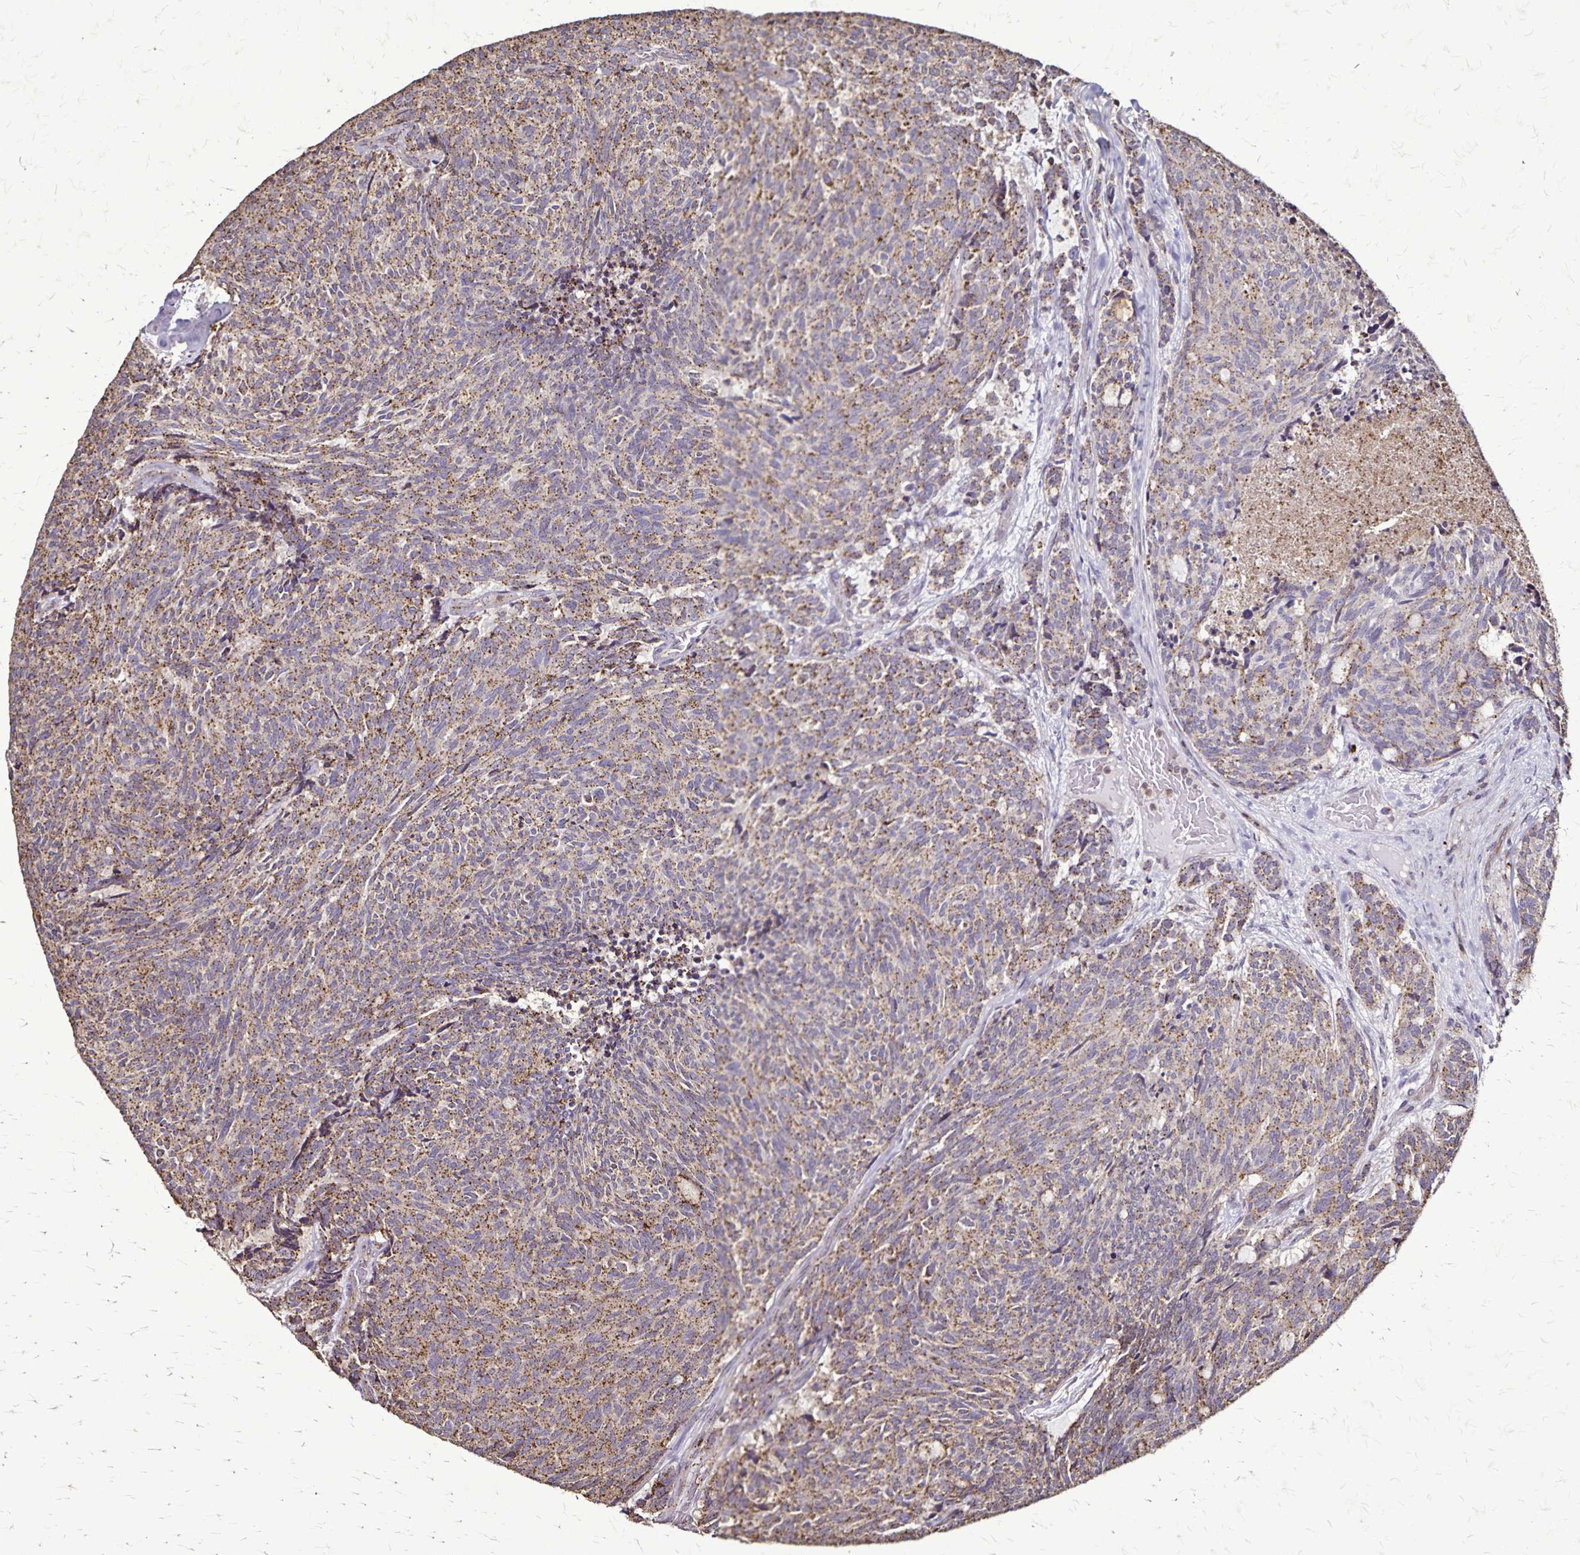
{"staining": {"intensity": "moderate", "quantity": "25%-75%", "location": "cytoplasmic/membranous"}, "tissue": "carcinoid", "cell_type": "Tumor cells", "image_type": "cancer", "snomed": [{"axis": "morphology", "description": "Carcinoid, malignant, NOS"}, {"axis": "topography", "description": "Pancreas"}], "caption": "DAB immunohistochemical staining of malignant carcinoid exhibits moderate cytoplasmic/membranous protein staining in about 25%-75% of tumor cells.", "gene": "CHMP1B", "patient": {"sex": "female", "age": 54}}